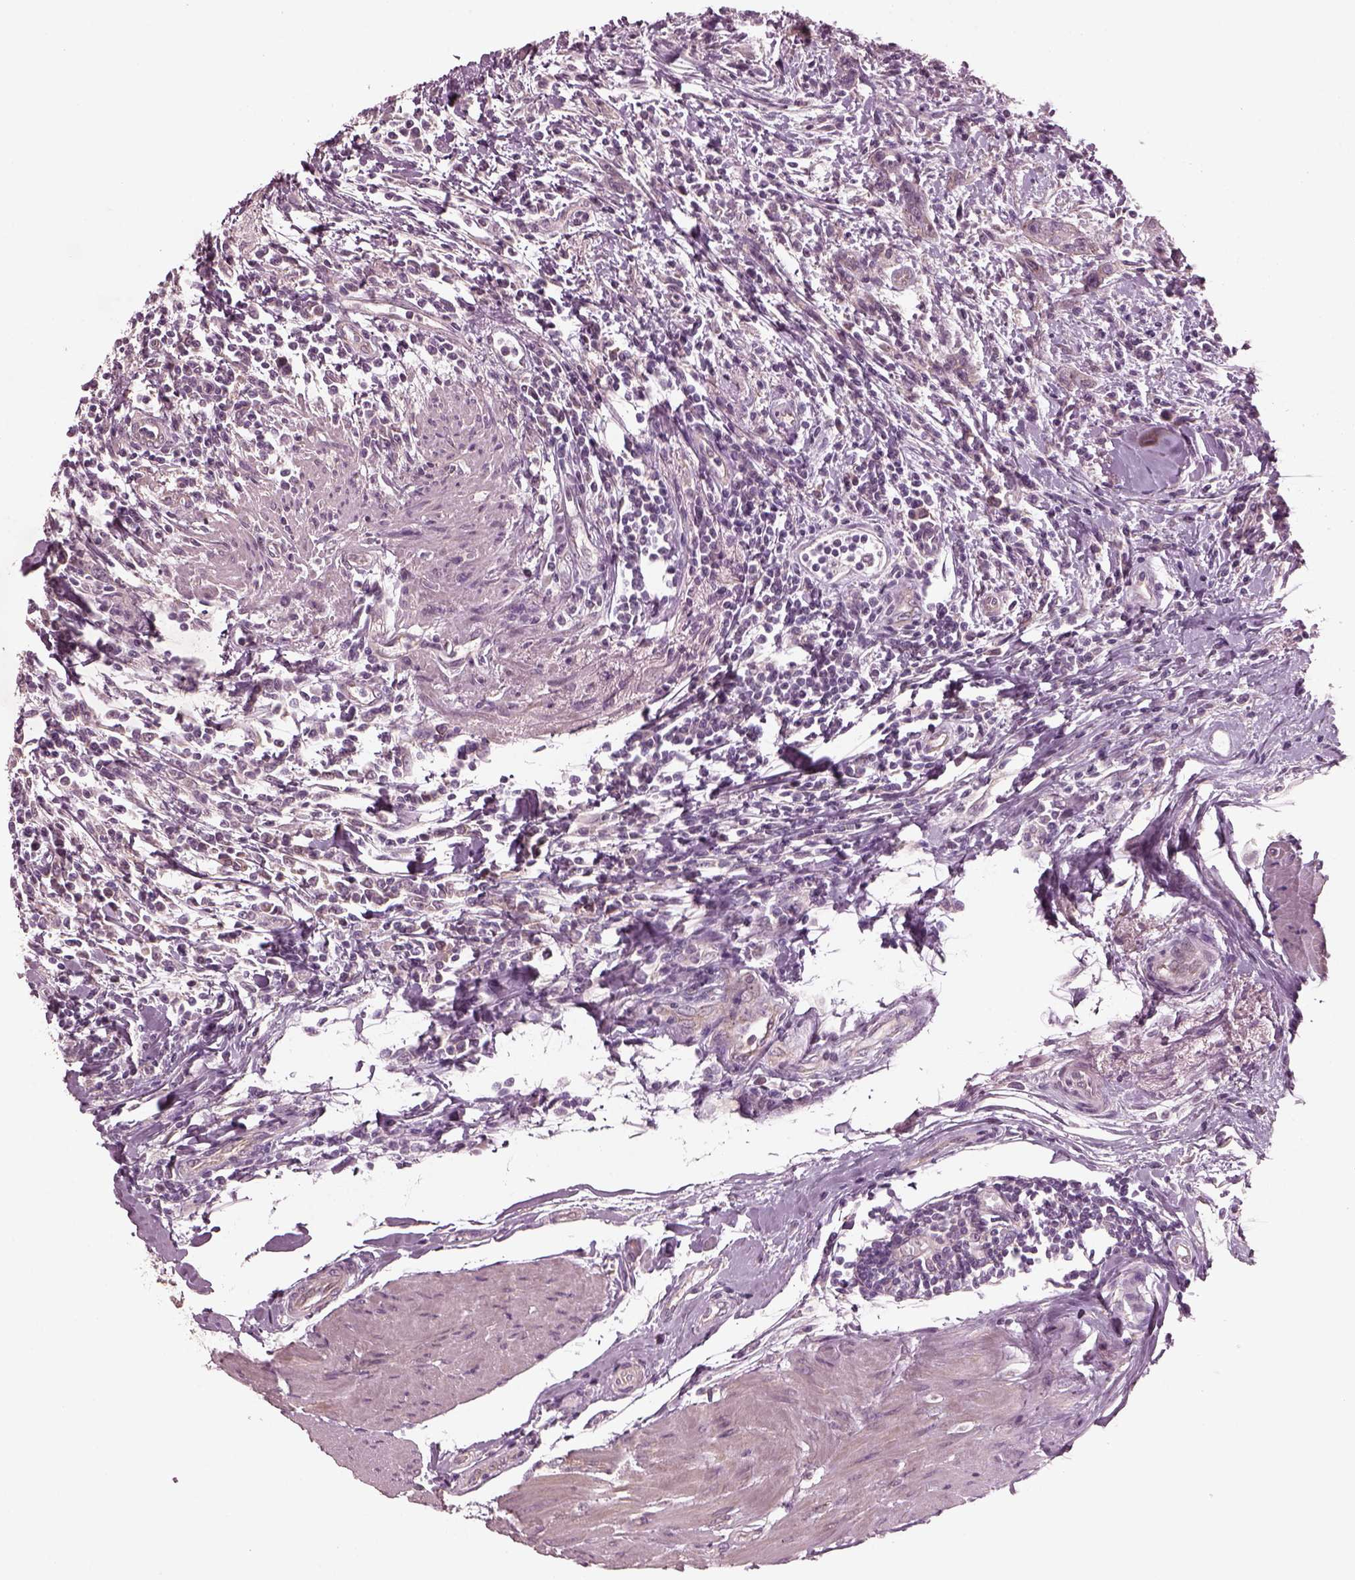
{"staining": {"intensity": "weak", "quantity": ">75%", "location": "cytoplasmic/membranous"}, "tissue": "urothelial cancer", "cell_type": "Tumor cells", "image_type": "cancer", "snomed": [{"axis": "morphology", "description": "Urothelial carcinoma, High grade"}, {"axis": "topography", "description": "Urinary bladder"}], "caption": "Urothelial cancer stained with a brown dye reveals weak cytoplasmic/membranous positive expression in about >75% of tumor cells.", "gene": "TUBG1", "patient": {"sex": "male", "age": 83}}